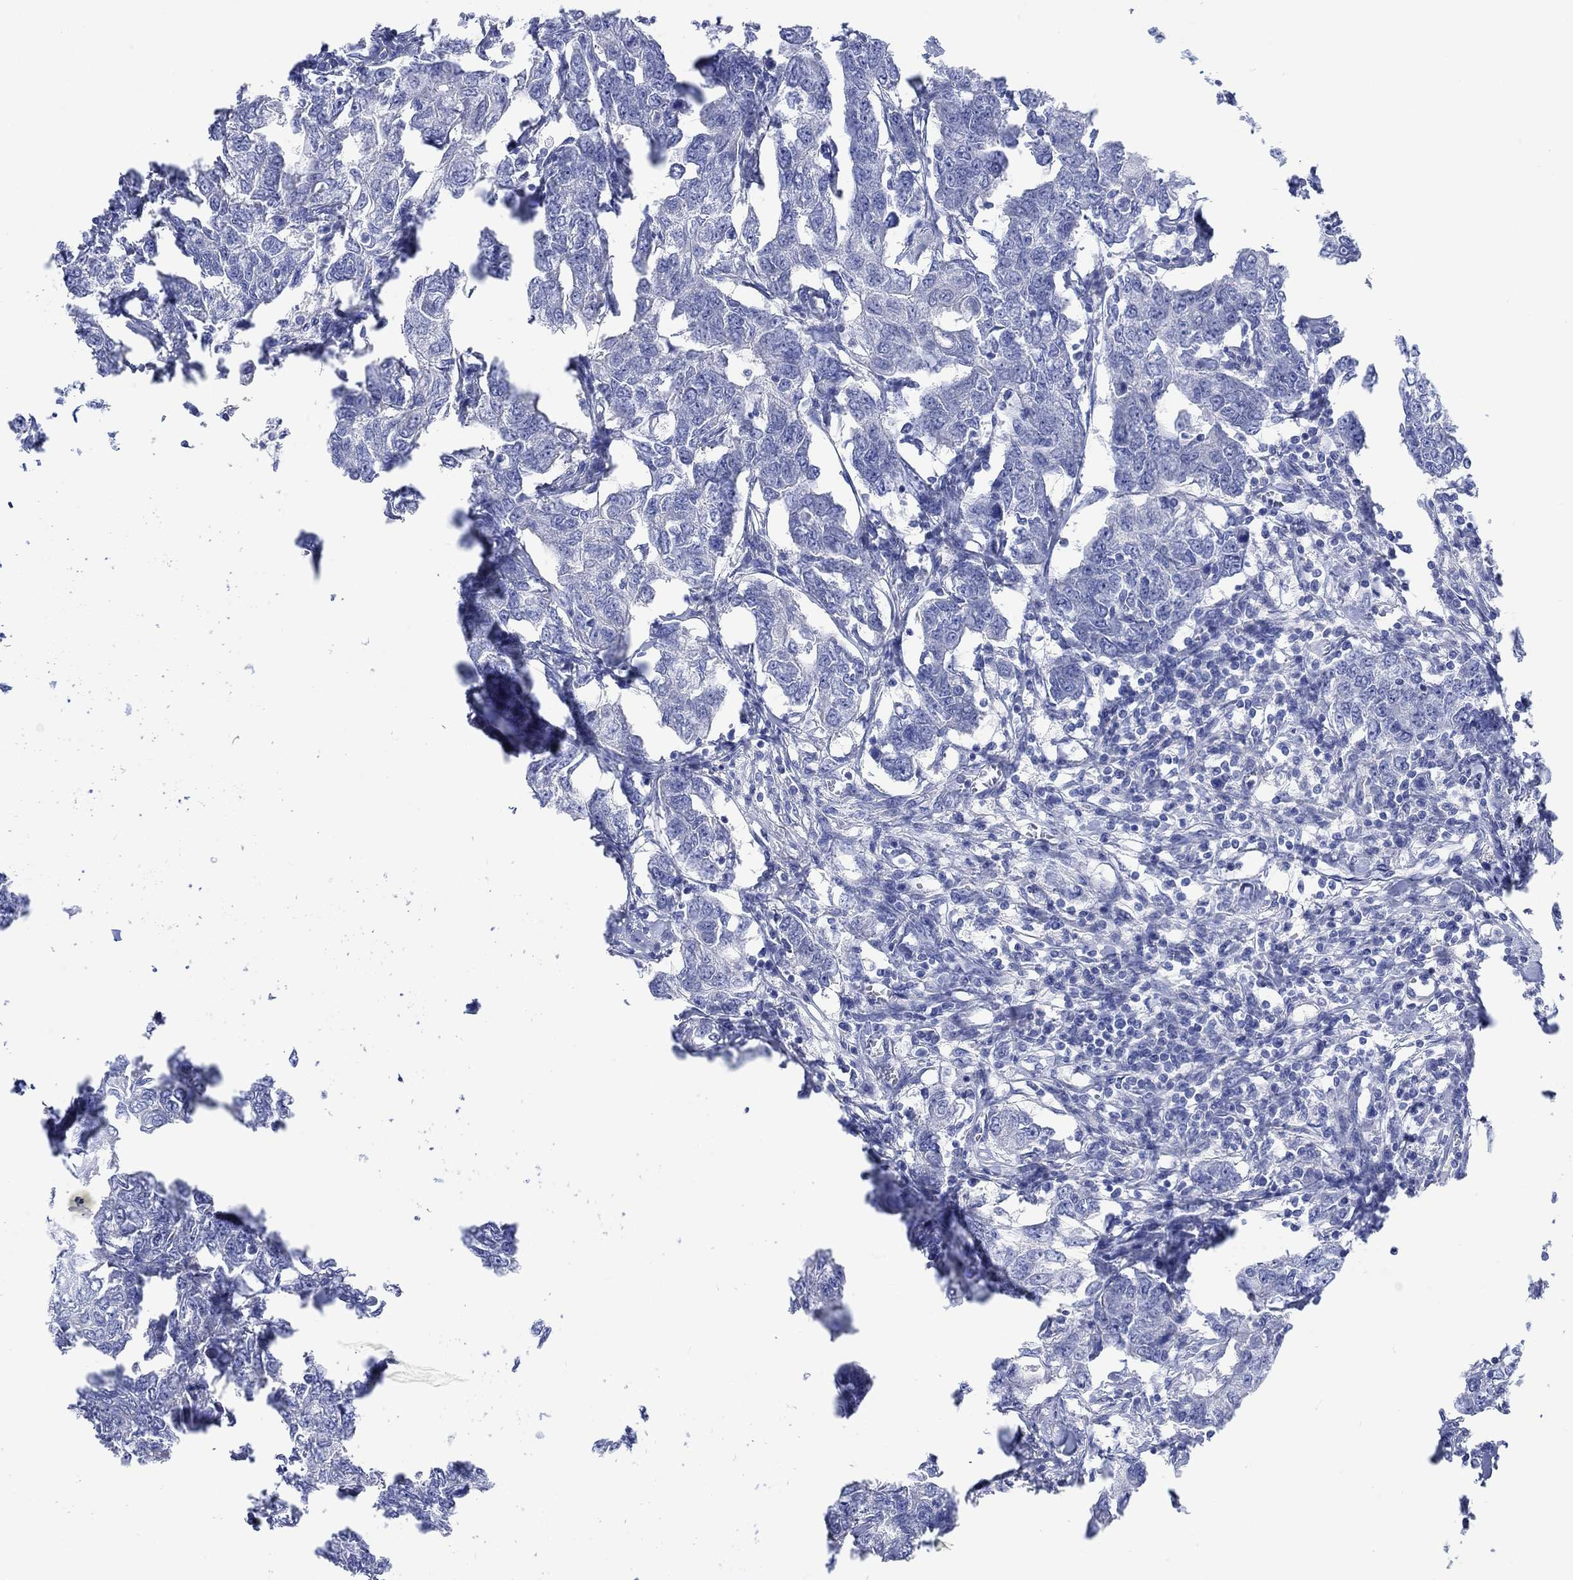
{"staining": {"intensity": "negative", "quantity": "none", "location": "none"}, "tissue": "breast cancer", "cell_type": "Tumor cells", "image_type": "cancer", "snomed": [{"axis": "morphology", "description": "Duct carcinoma"}, {"axis": "topography", "description": "Breast"}], "caption": "Tumor cells show no significant protein expression in breast cancer (intraductal carcinoma).", "gene": "REEP6", "patient": {"sex": "female", "age": 88}}